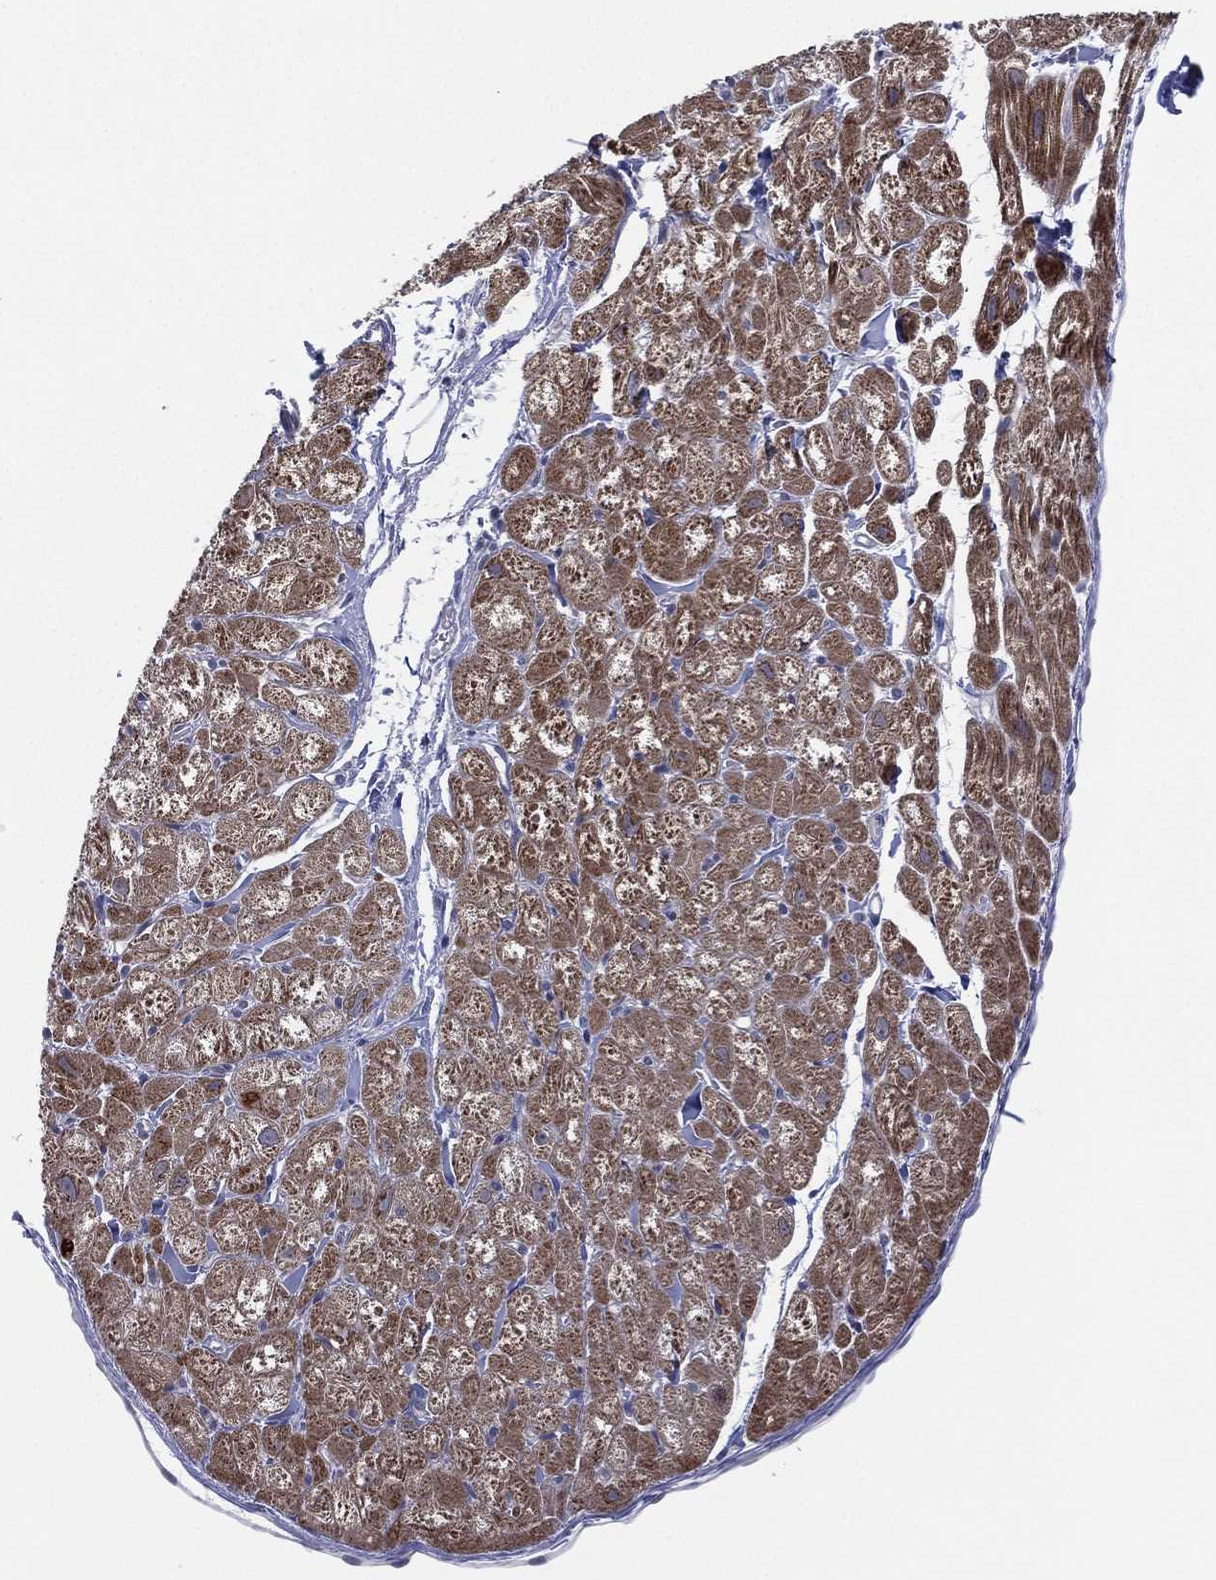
{"staining": {"intensity": "moderate", "quantity": "25%-75%", "location": "cytoplasmic/membranous"}, "tissue": "heart muscle", "cell_type": "Cardiomyocytes", "image_type": "normal", "snomed": [{"axis": "morphology", "description": "Normal tissue, NOS"}, {"axis": "topography", "description": "Heart"}], "caption": "Immunohistochemical staining of unremarkable human heart muscle demonstrates moderate cytoplasmic/membranous protein expression in about 25%-75% of cardiomyocytes.", "gene": "KAT14", "patient": {"sex": "male", "age": 58}}